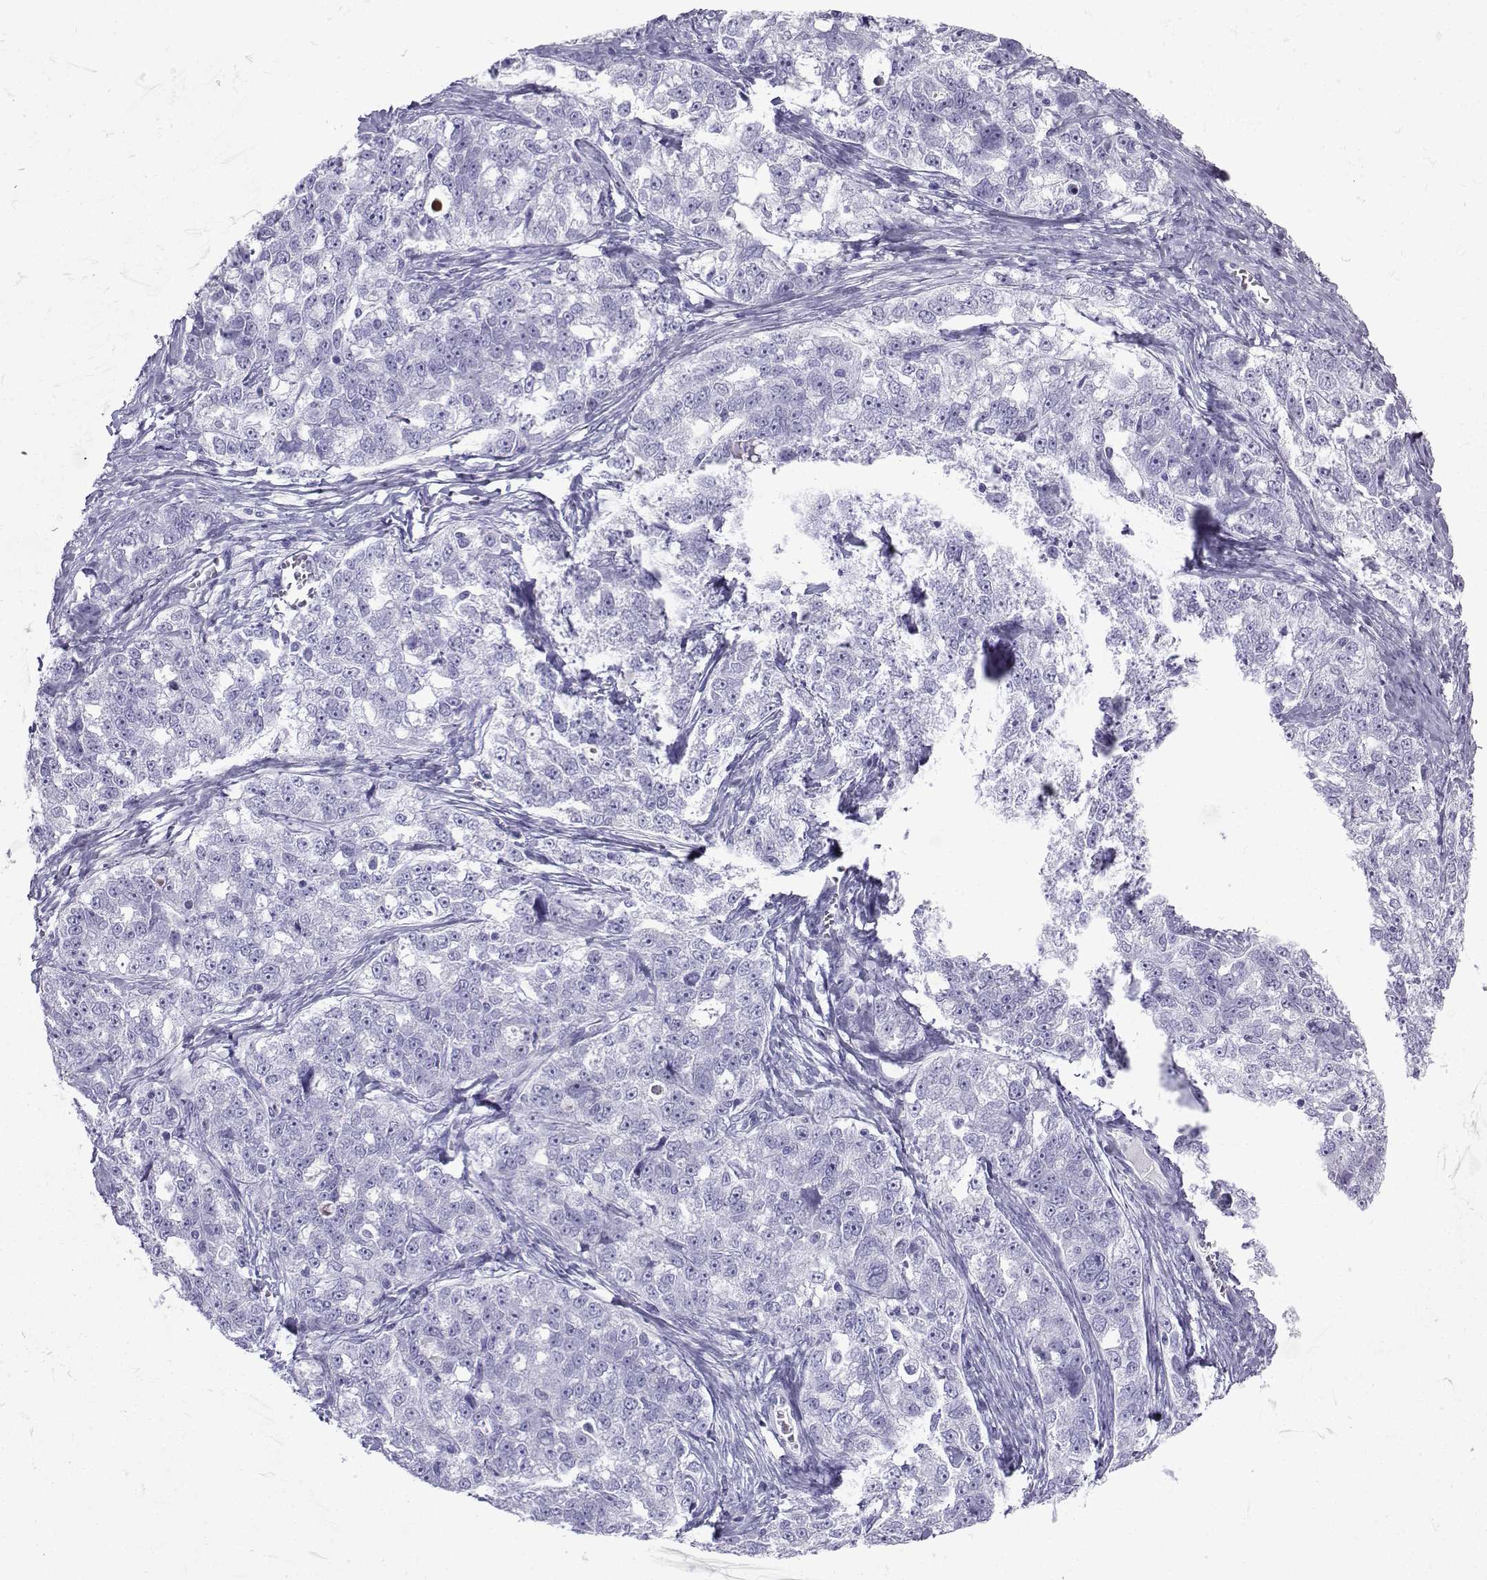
{"staining": {"intensity": "negative", "quantity": "none", "location": "none"}, "tissue": "ovarian cancer", "cell_type": "Tumor cells", "image_type": "cancer", "snomed": [{"axis": "morphology", "description": "Cystadenocarcinoma, serous, NOS"}, {"axis": "topography", "description": "Ovary"}], "caption": "A high-resolution image shows immunohistochemistry (IHC) staining of serous cystadenocarcinoma (ovarian), which demonstrates no significant staining in tumor cells. (DAB IHC with hematoxylin counter stain).", "gene": "SLC18A2", "patient": {"sex": "female", "age": 51}}